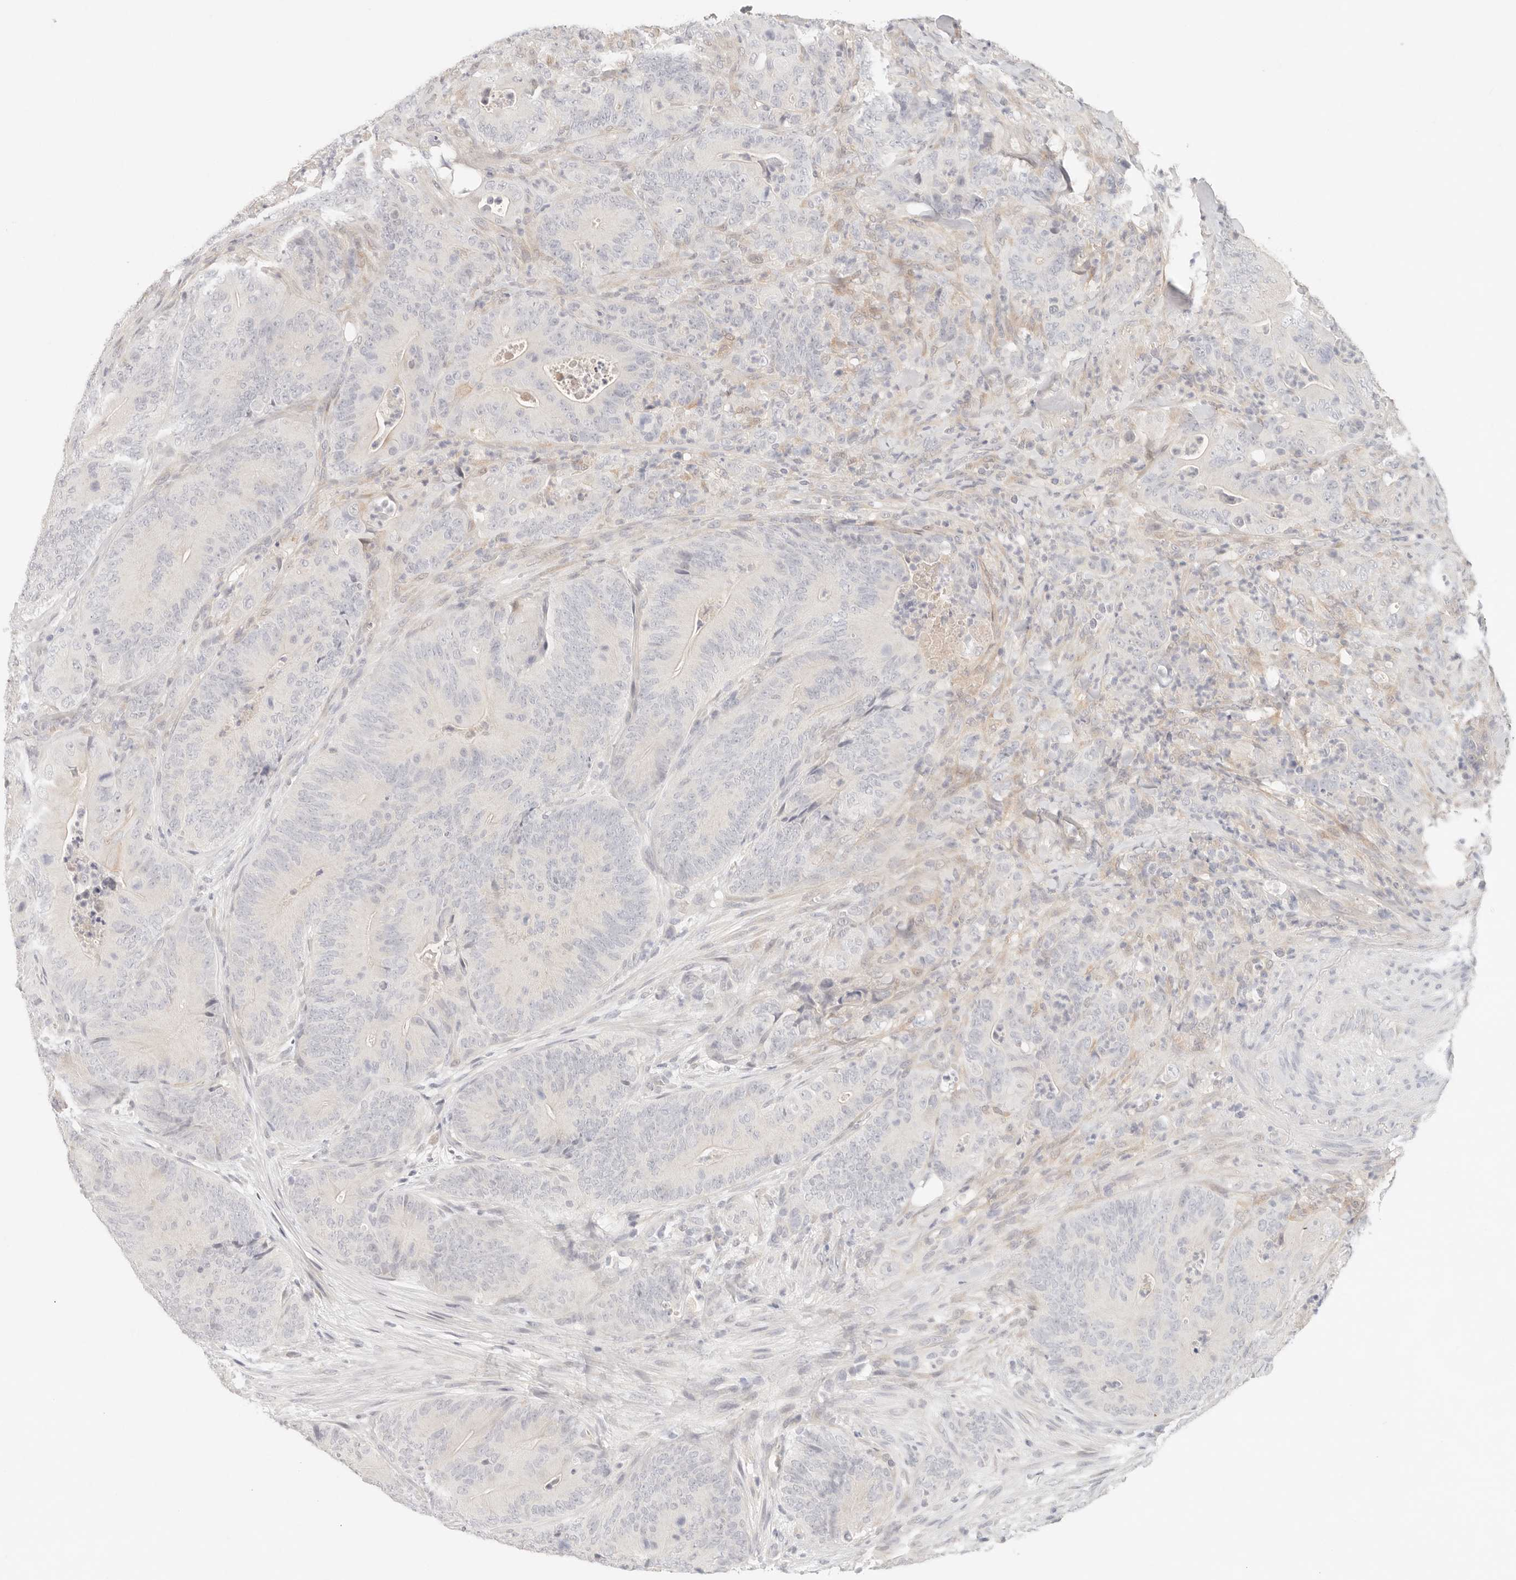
{"staining": {"intensity": "negative", "quantity": "none", "location": "none"}, "tissue": "colorectal cancer", "cell_type": "Tumor cells", "image_type": "cancer", "snomed": [{"axis": "morphology", "description": "Normal tissue, NOS"}, {"axis": "topography", "description": "Colon"}], "caption": "Immunohistochemistry histopathology image of neoplastic tissue: colorectal cancer stained with DAB (3,3'-diaminobenzidine) demonstrates no significant protein staining in tumor cells.", "gene": "SPHK1", "patient": {"sex": "female", "age": 82}}